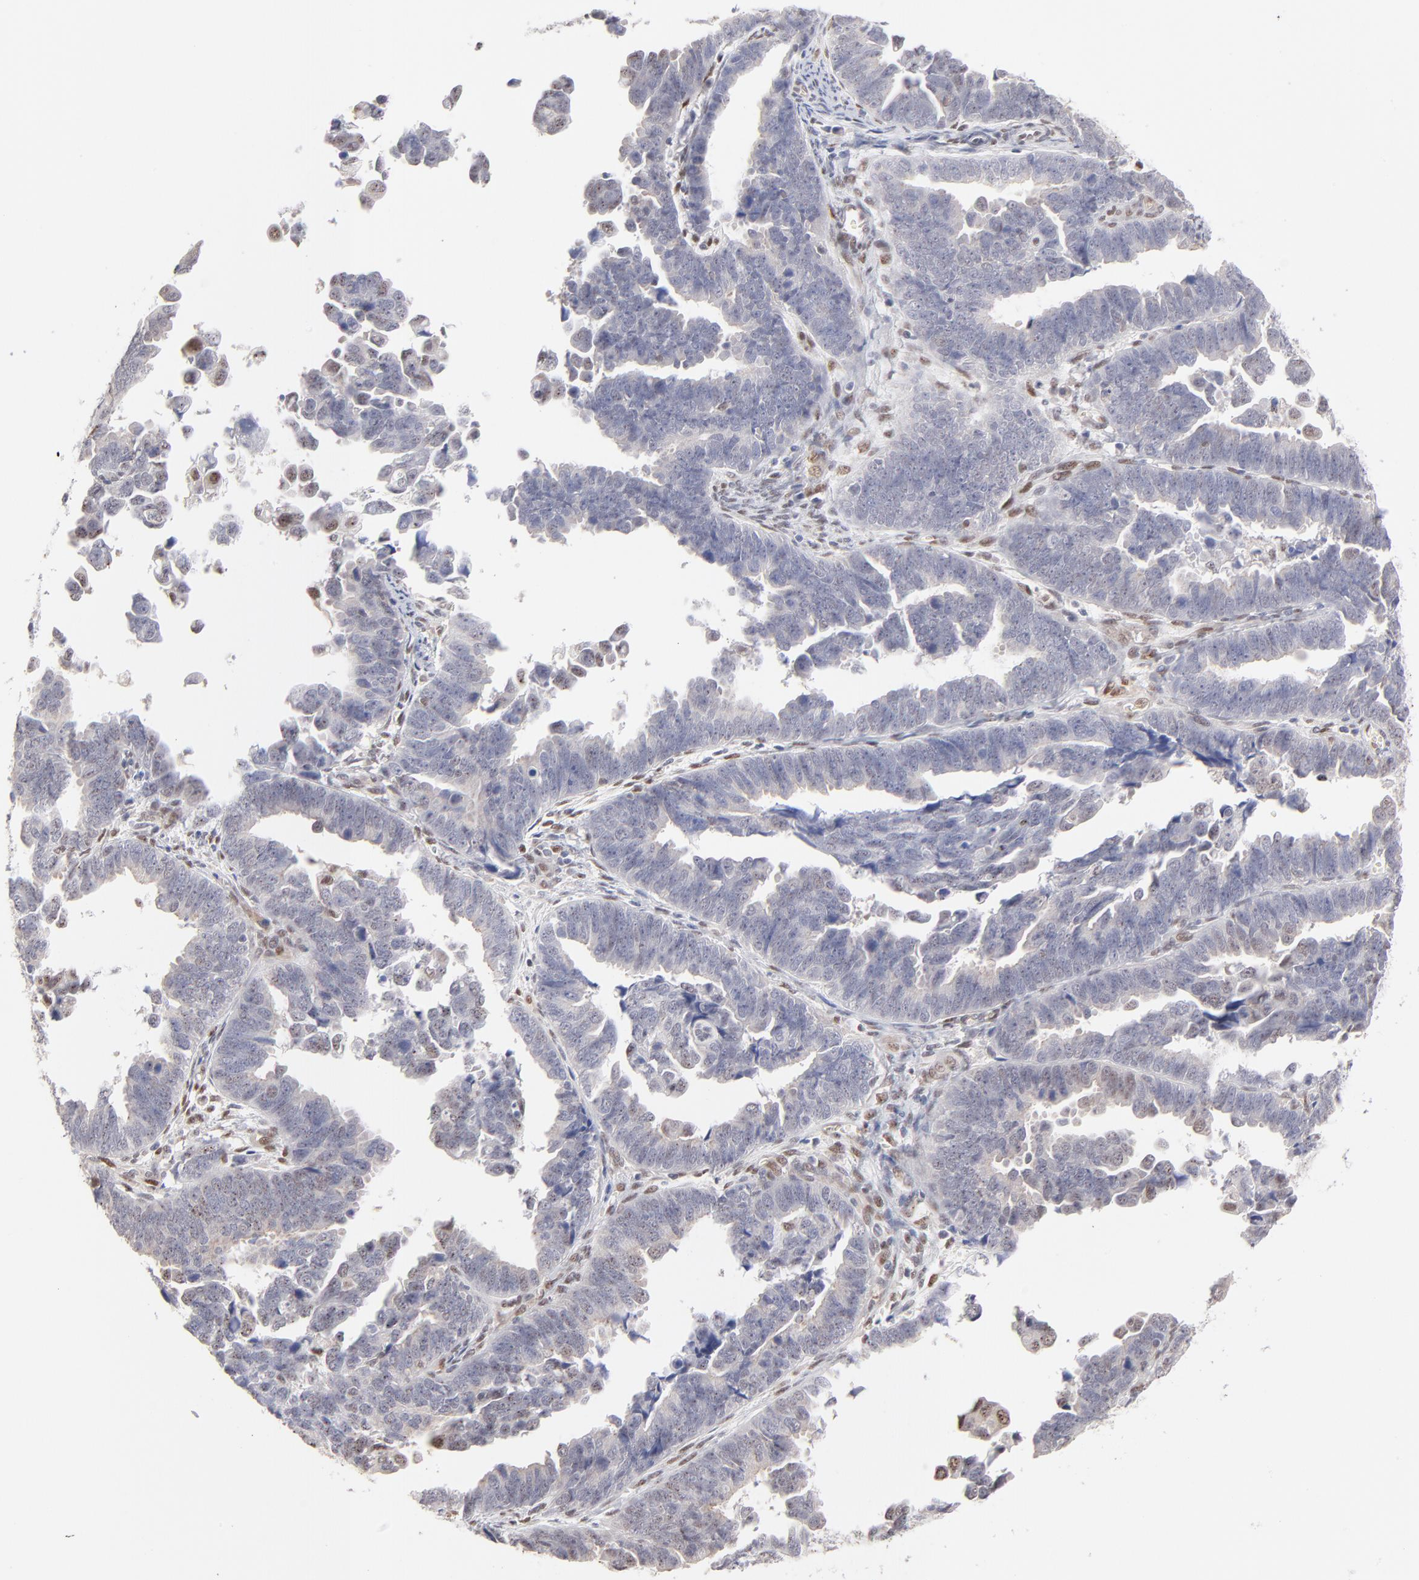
{"staining": {"intensity": "negative", "quantity": "none", "location": "none"}, "tissue": "endometrial cancer", "cell_type": "Tumor cells", "image_type": "cancer", "snomed": [{"axis": "morphology", "description": "Adenocarcinoma, NOS"}, {"axis": "topography", "description": "Endometrium"}], "caption": "The image demonstrates no significant positivity in tumor cells of endometrial cancer.", "gene": "STAT3", "patient": {"sex": "female", "age": 75}}